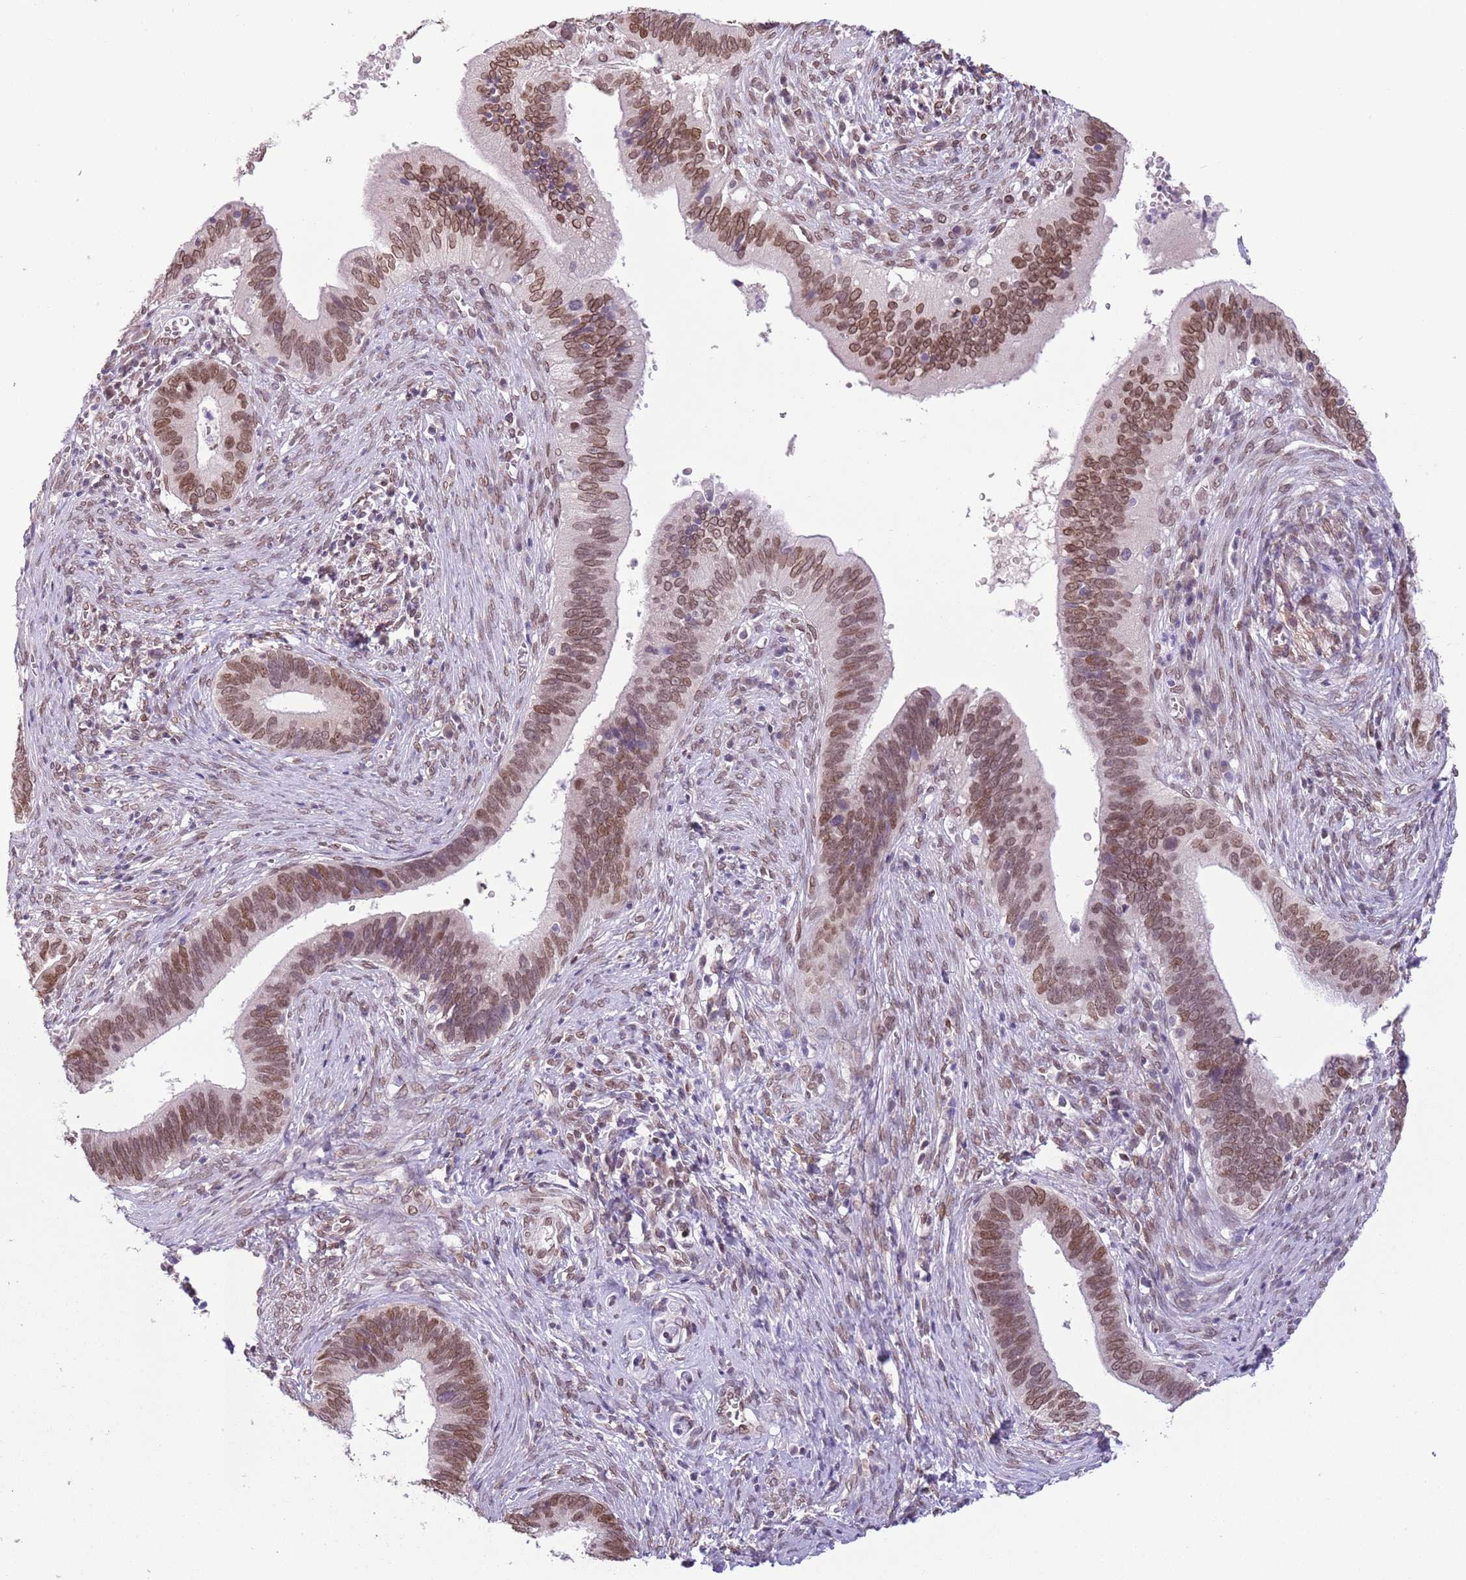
{"staining": {"intensity": "moderate", "quantity": ">75%", "location": "cytoplasmic/membranous,nuclear"}, "tissue": "cervical cancer", "cell_type": "Tumor cells", "image_type": "cancer", "snomed": [{"axis": "morphology", "description": "Adenocarcinoma, NOS"}, {"axis": "topography", "description": "Cervix"}], "caption": "Immunohistochemical staining of cervical adenocarcinoma demonstrates medium levels of moderate cytoplasmic/membranous and nuclear staining in approximately >75% of tumor cells.", "gene": "ZGLP1", "patient": {"sex": "female", "age": 42}}